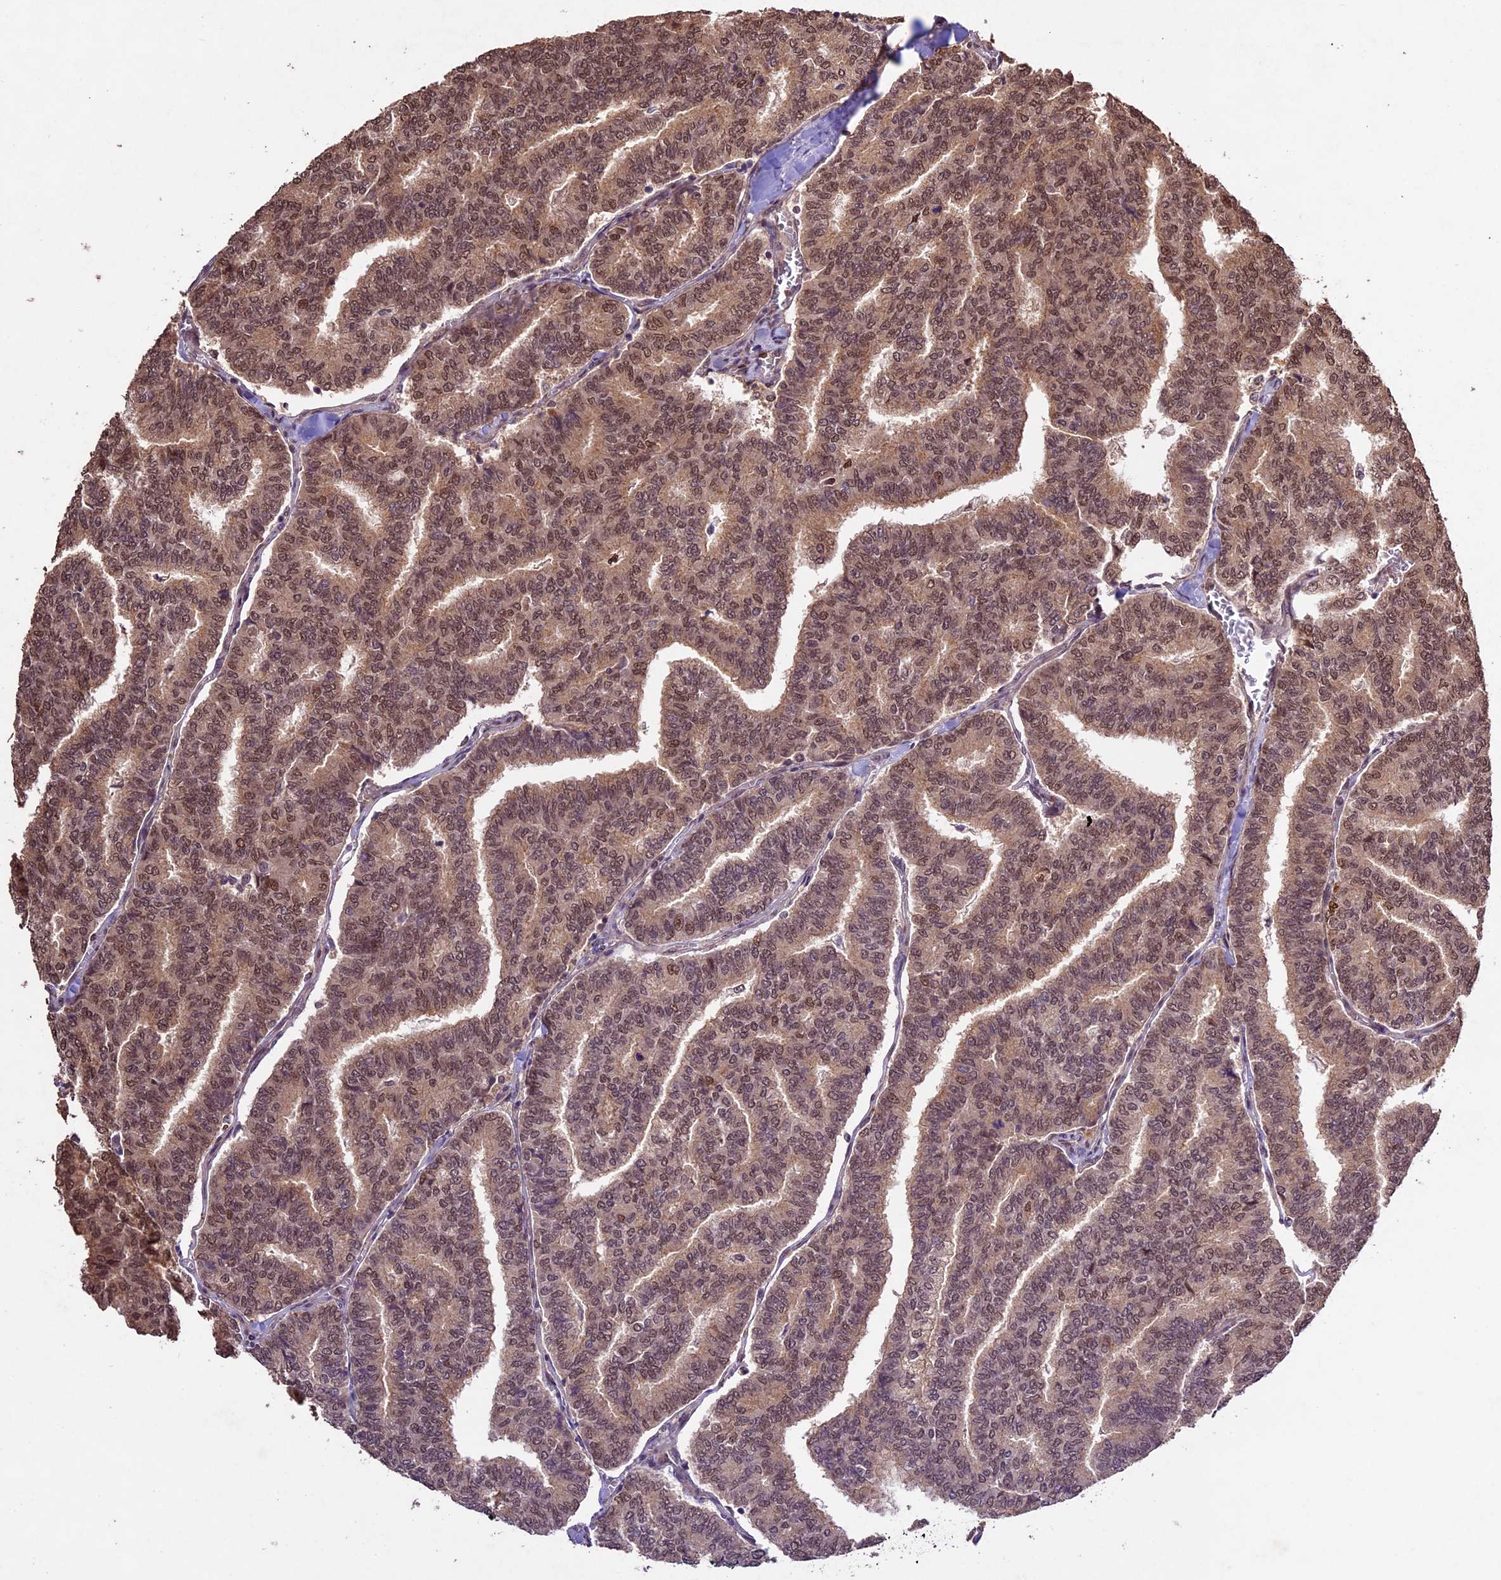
{"staining": {"intensity": "moderate", "quantity": ">75%", "location": "cytoplasmic/membranous,nuclear"}, "tissue": "thyroid cancer", "cell_type": "Tumor cells", "image_type": "cancer", "snomed": [{"axis": "morphology", "description": "Papillary adenocarcinoma, NOS"}, {"axis": "topography", "description": "Thyroid gland"}], "caption": "Tumor cells exhibit moderate cytoplasmic/membranous and nuclear expression in approximately >75% of cells in thyroid cancer.", "gene": "CDKN2AIP", "patient": {"sex": "female", "age": 35}}